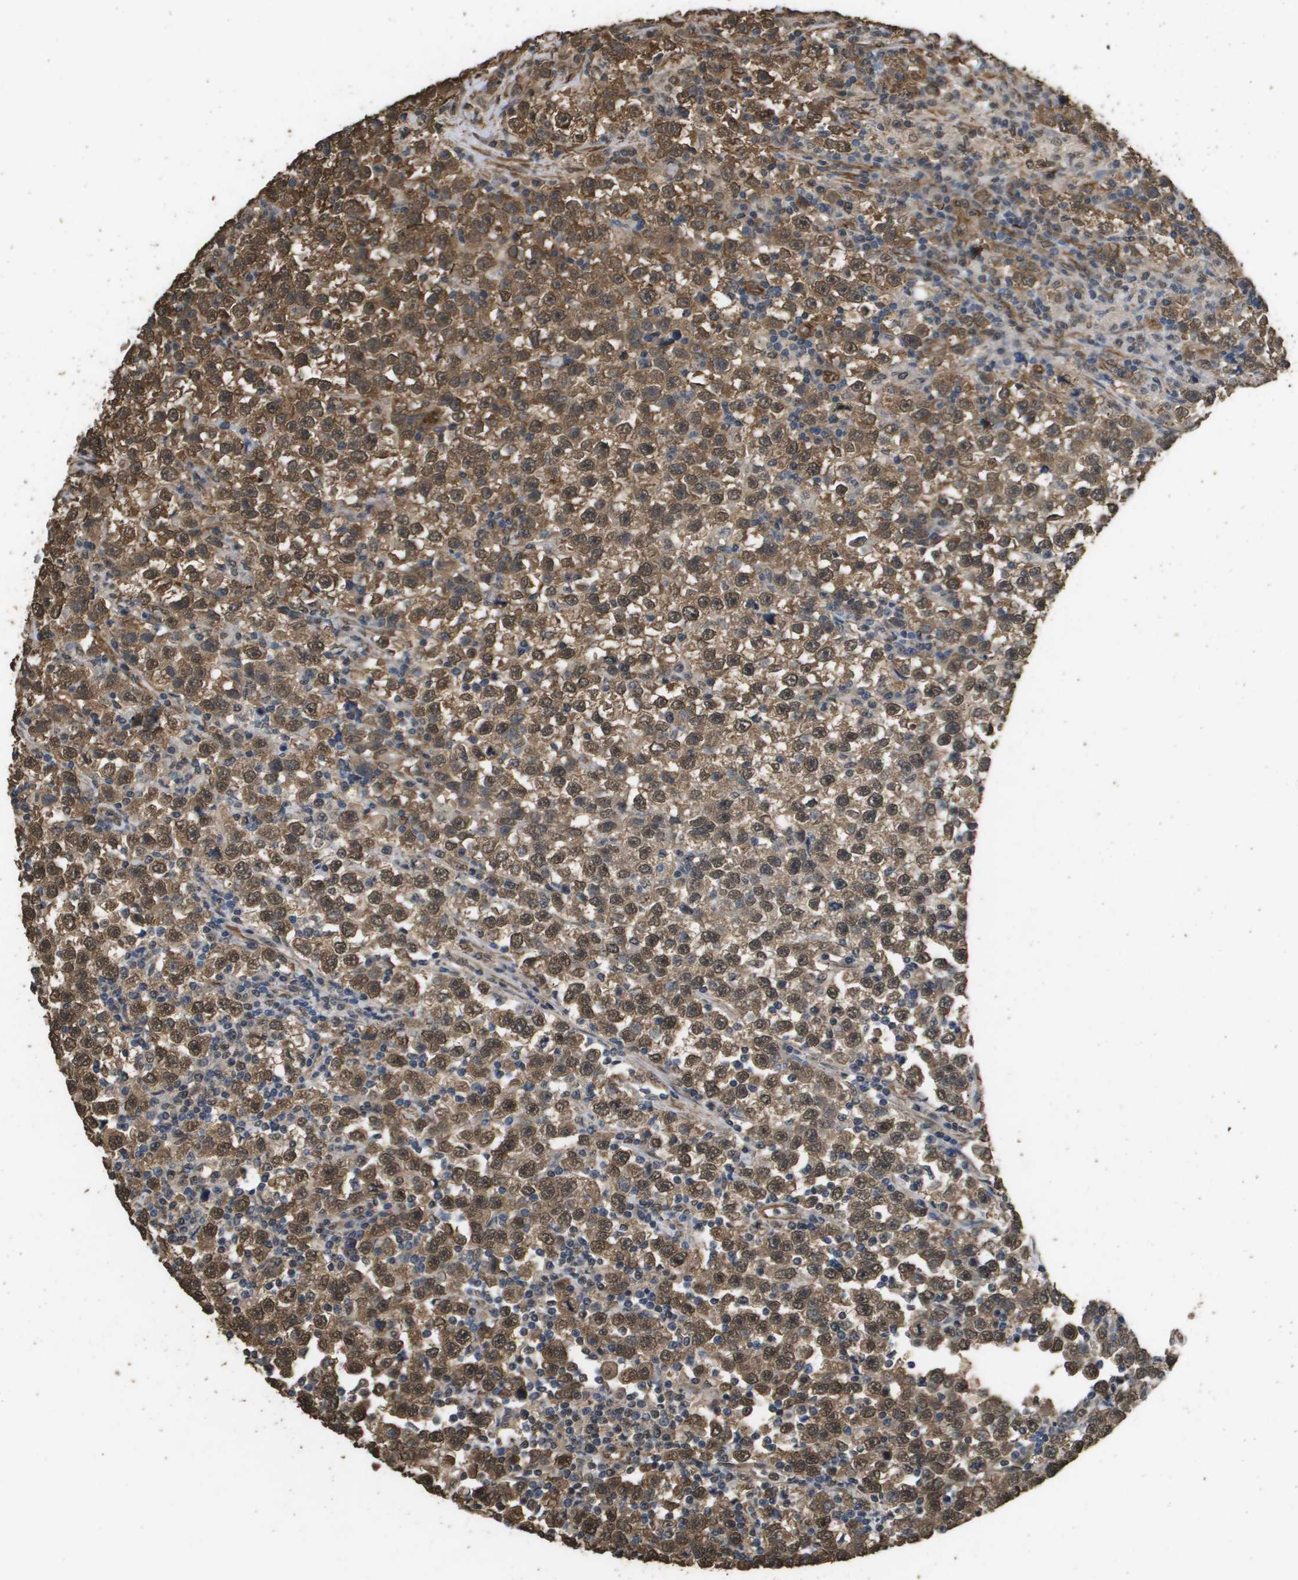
{"staining": {"intensity": "moderate", "quantity": ">75%", "location": "cytoplasmic/membranous,nuclear"}, "tissue": "testis cancer", "cell_type": "Tumor cells", "image_type": "cancer", "snomed": [{"axis": "morphology", "description": "Seminoma, NOS"}, {"axis": "topography", "description": "Testis"}], "caption": "Protein staining shows moderate cytoplasmic/membranous and nuclear expression in approximately >75% of tumor cells in testis cancer (seminoma).", "gene": "AAMP", "patient": {"sex": "male", "age": 43}}